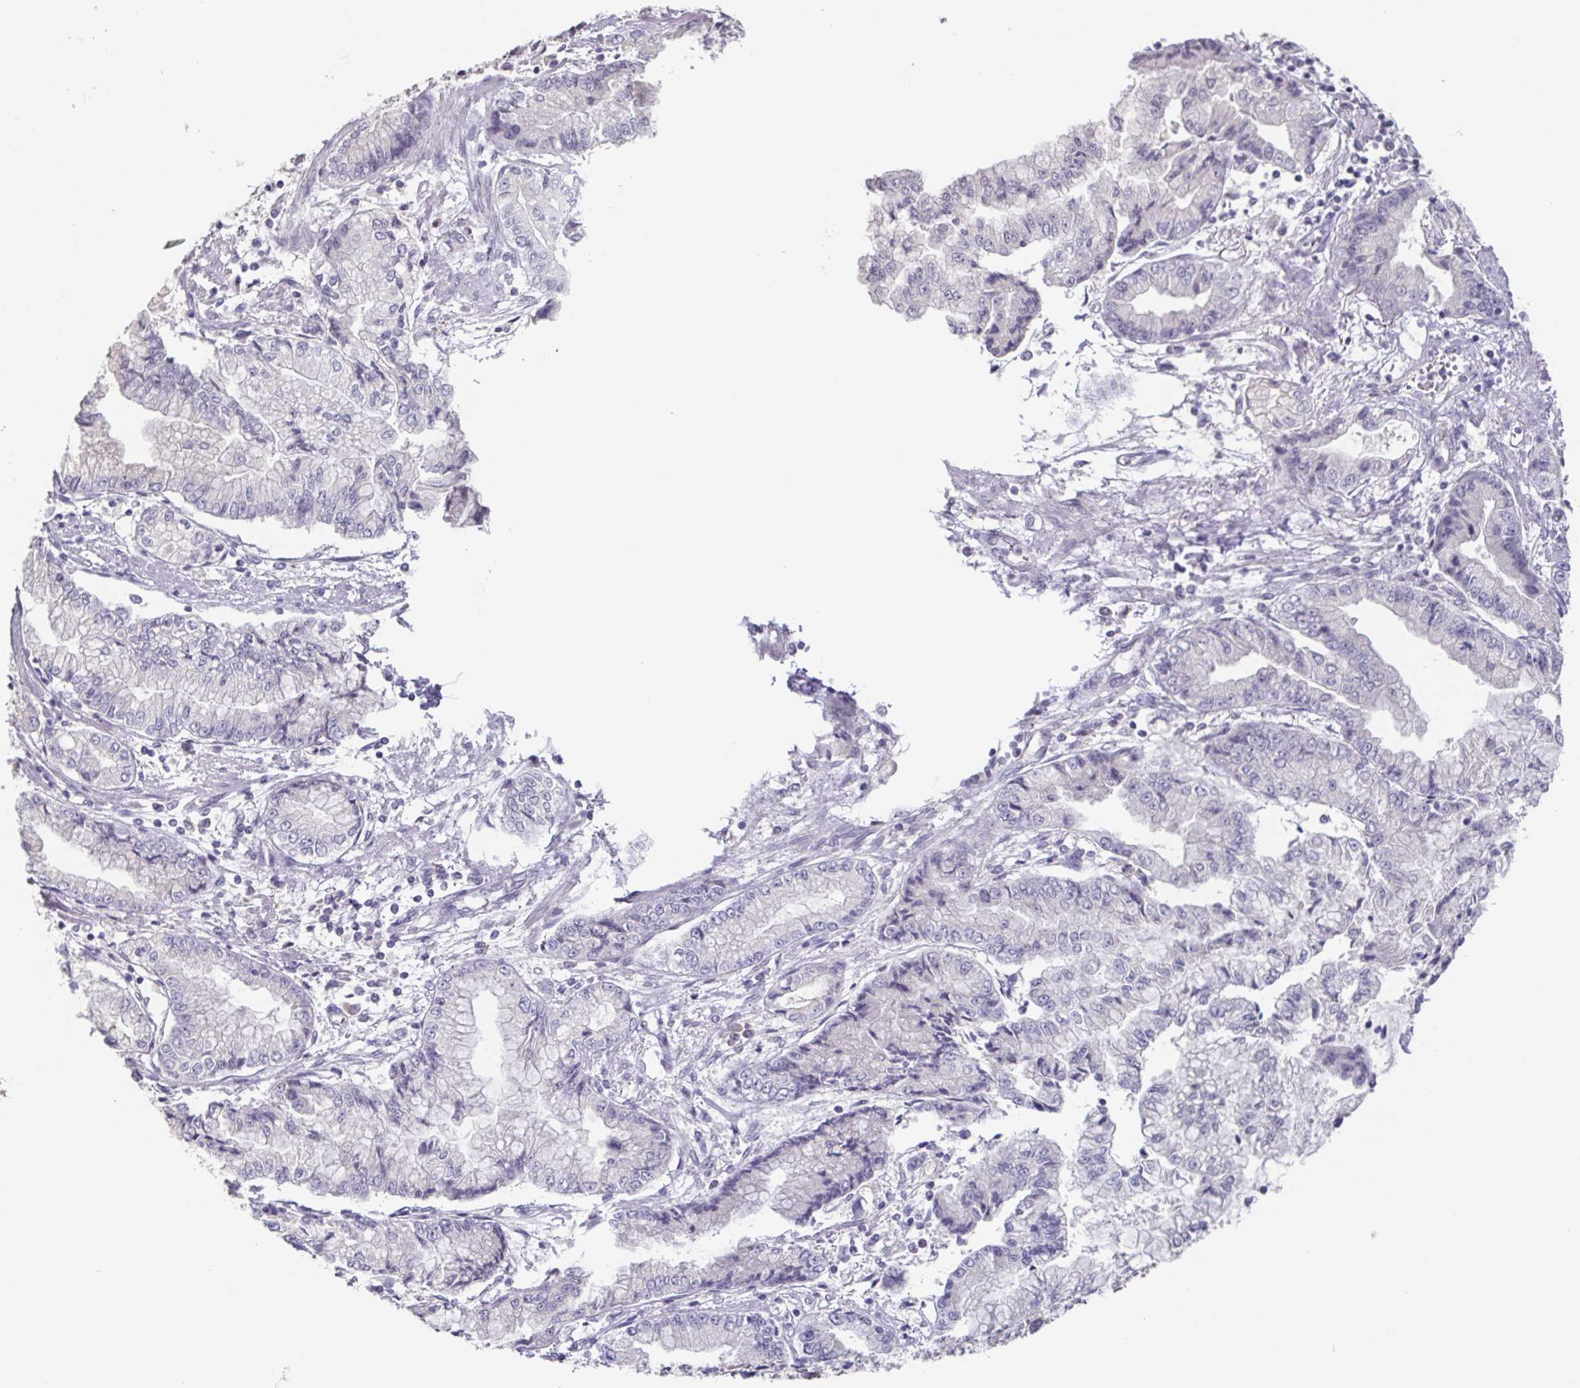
{"staining": {"intensity": "negative", "quantity": "none", "location": "none"}, "tissue": "stomach cancer", "cell_type": "Tumor cells", "image_type": "cancer", "snomed": [{"axis": "morphology", "description": "Adenocarcinoma, NOS"}, {"axis": "topography", "description": "Stomach, upper"}], "caption": "Stomach cancer (adenocarcinoma) was stained to show a protein in brown. There is no significant expression in tumor cells.", "gene": "INSL5", "patient": {"sex": "female", "age": 74}}